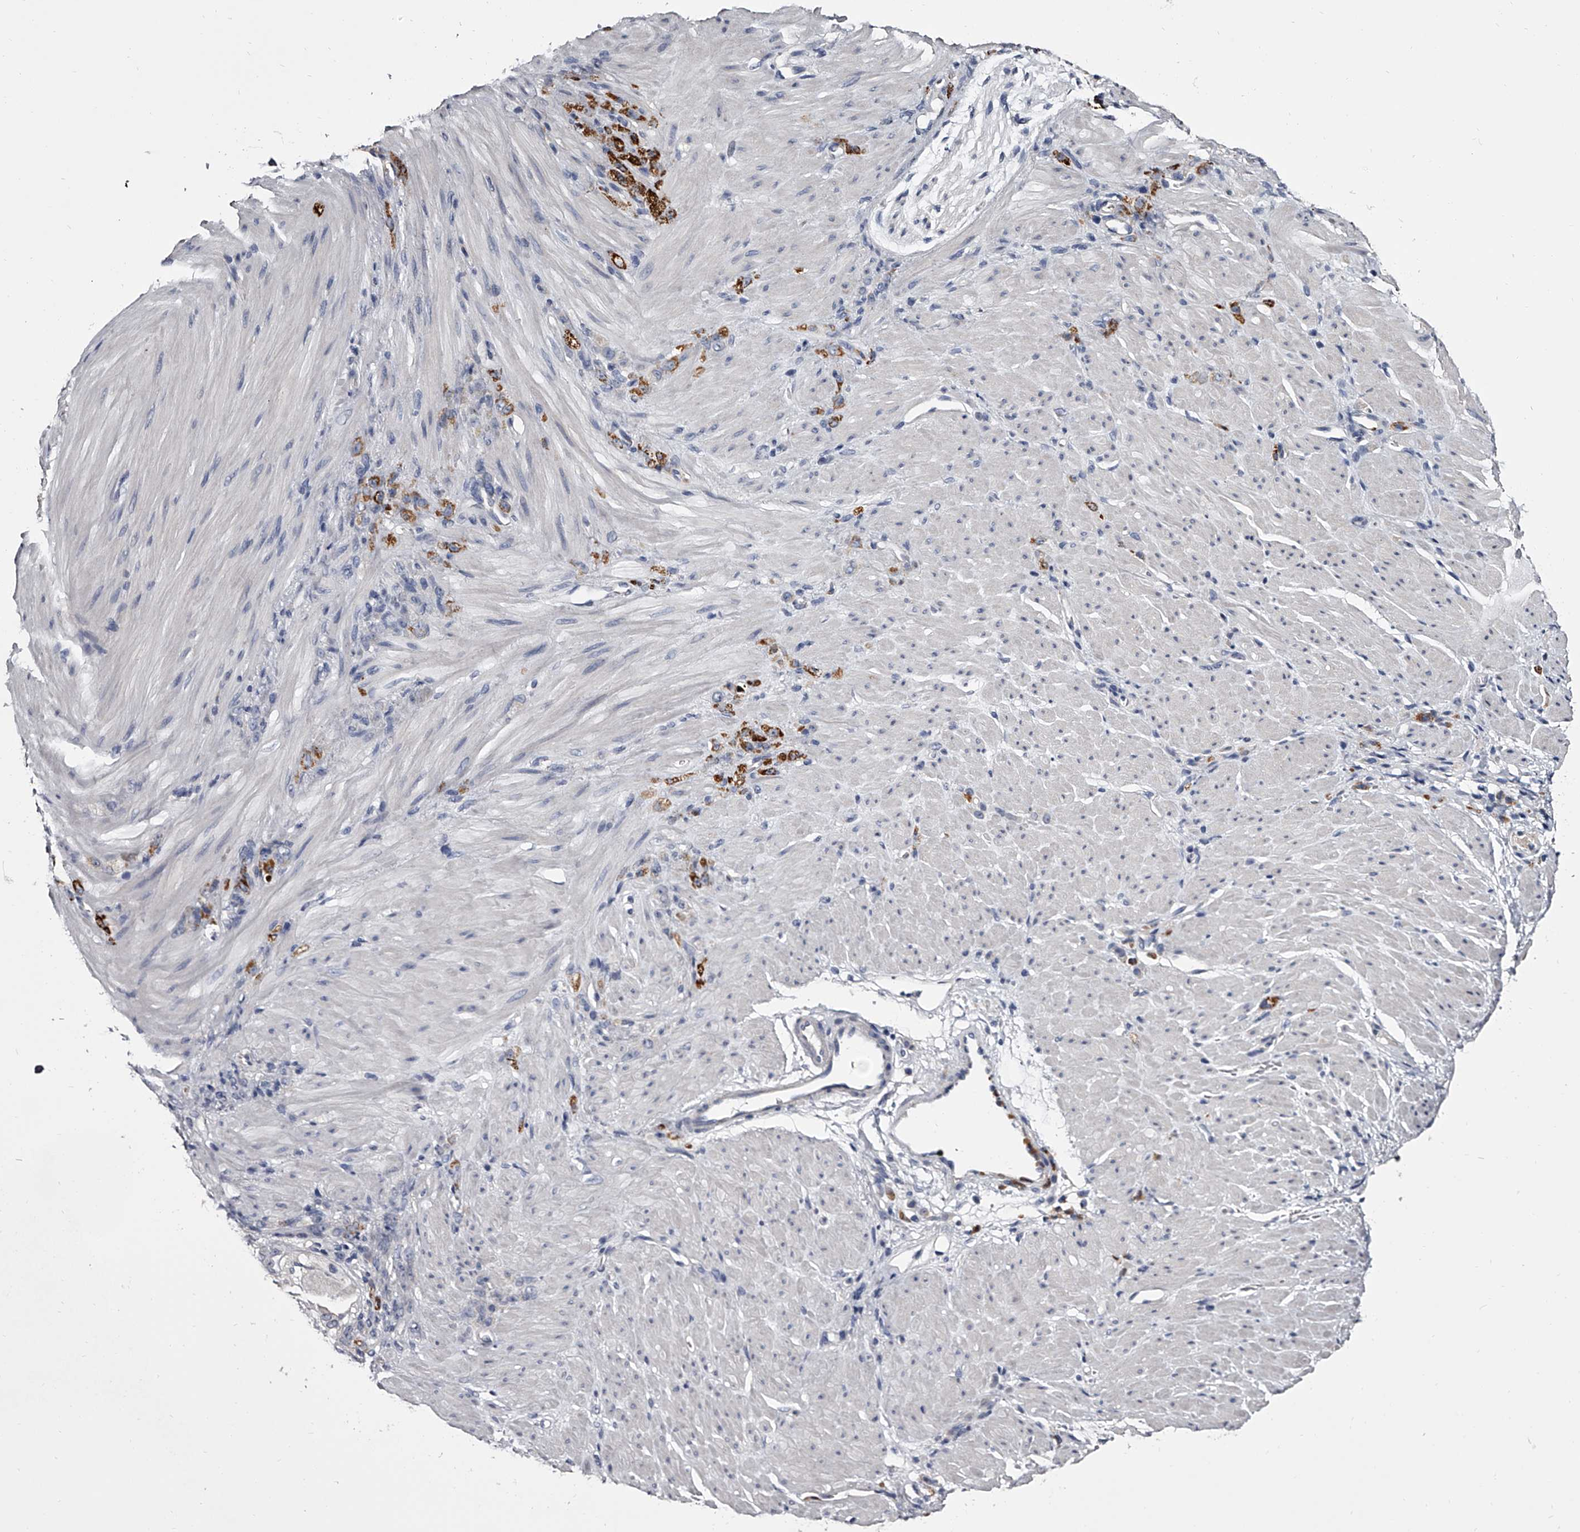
{"staining": {"intensity": "strong", "quantity": ">75%", "location": "cytoplasmic/membranous"}, "tissue": "stomach cancer", "cell_type": "Tumor cells", "image_type": "cancer", "snomed": [{"axis": "morphology", "description": "Normal tissue, NOS"}, {"axis": "morphology", "description": "Adenocarcinoma, NOS"}, {"axis": "topography", "description": "Stomach"}], "caption": "Stomach cancer stained with a brown dye shows strong cytoplasmic/membranous positive positivity in approximately >75% of tumor cells.", "gene": "GAPVD1", "patient": {"sex": "male", "age": 82}}